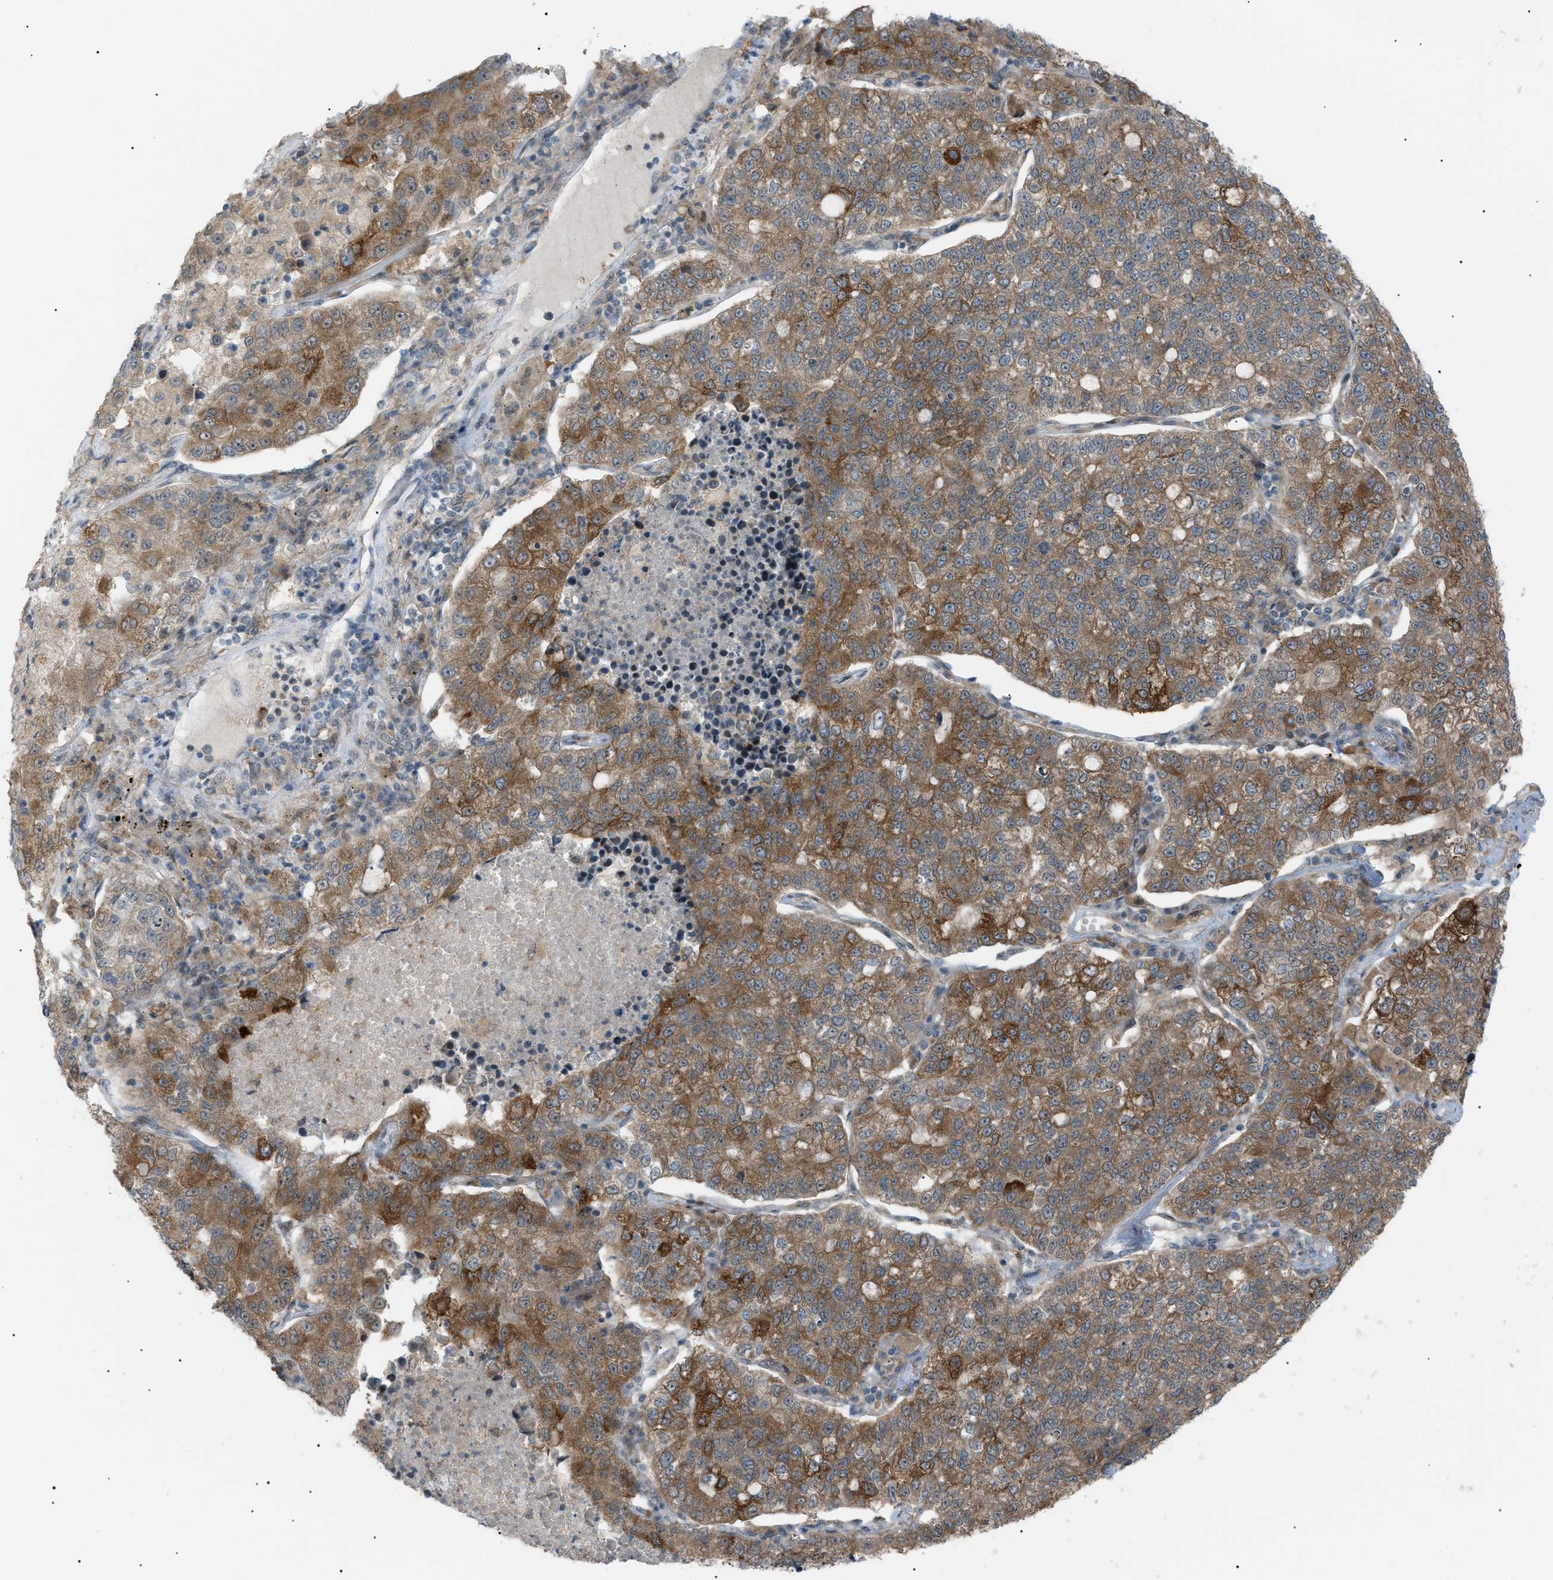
{"staining": {"intensity": "moderate", "quantity": ">75%", "location": "cytoplasmic/membranous"}, "tissue": "lung cancer", "cell_type": "Tumor cells", "image_type": "cancer", "snomed": [{"axis": "morphology", "description": "Adenocarcinoma, NOS"}, {"axis": "topography", "description": "Lung"}], "caption": "Immunohistochemistry (DAB (3,3'-diaminobenzidine)) staining of human lung adenocarcinoma reveals moderate cytoplasmic/membranous protein positivity in approximately >75% of tumor cells. The protein of interest is shown in brown color, while the nuclei are stained blue.", "gene": "LPIN2", "patient": {"sex": "male", "age": 49}}